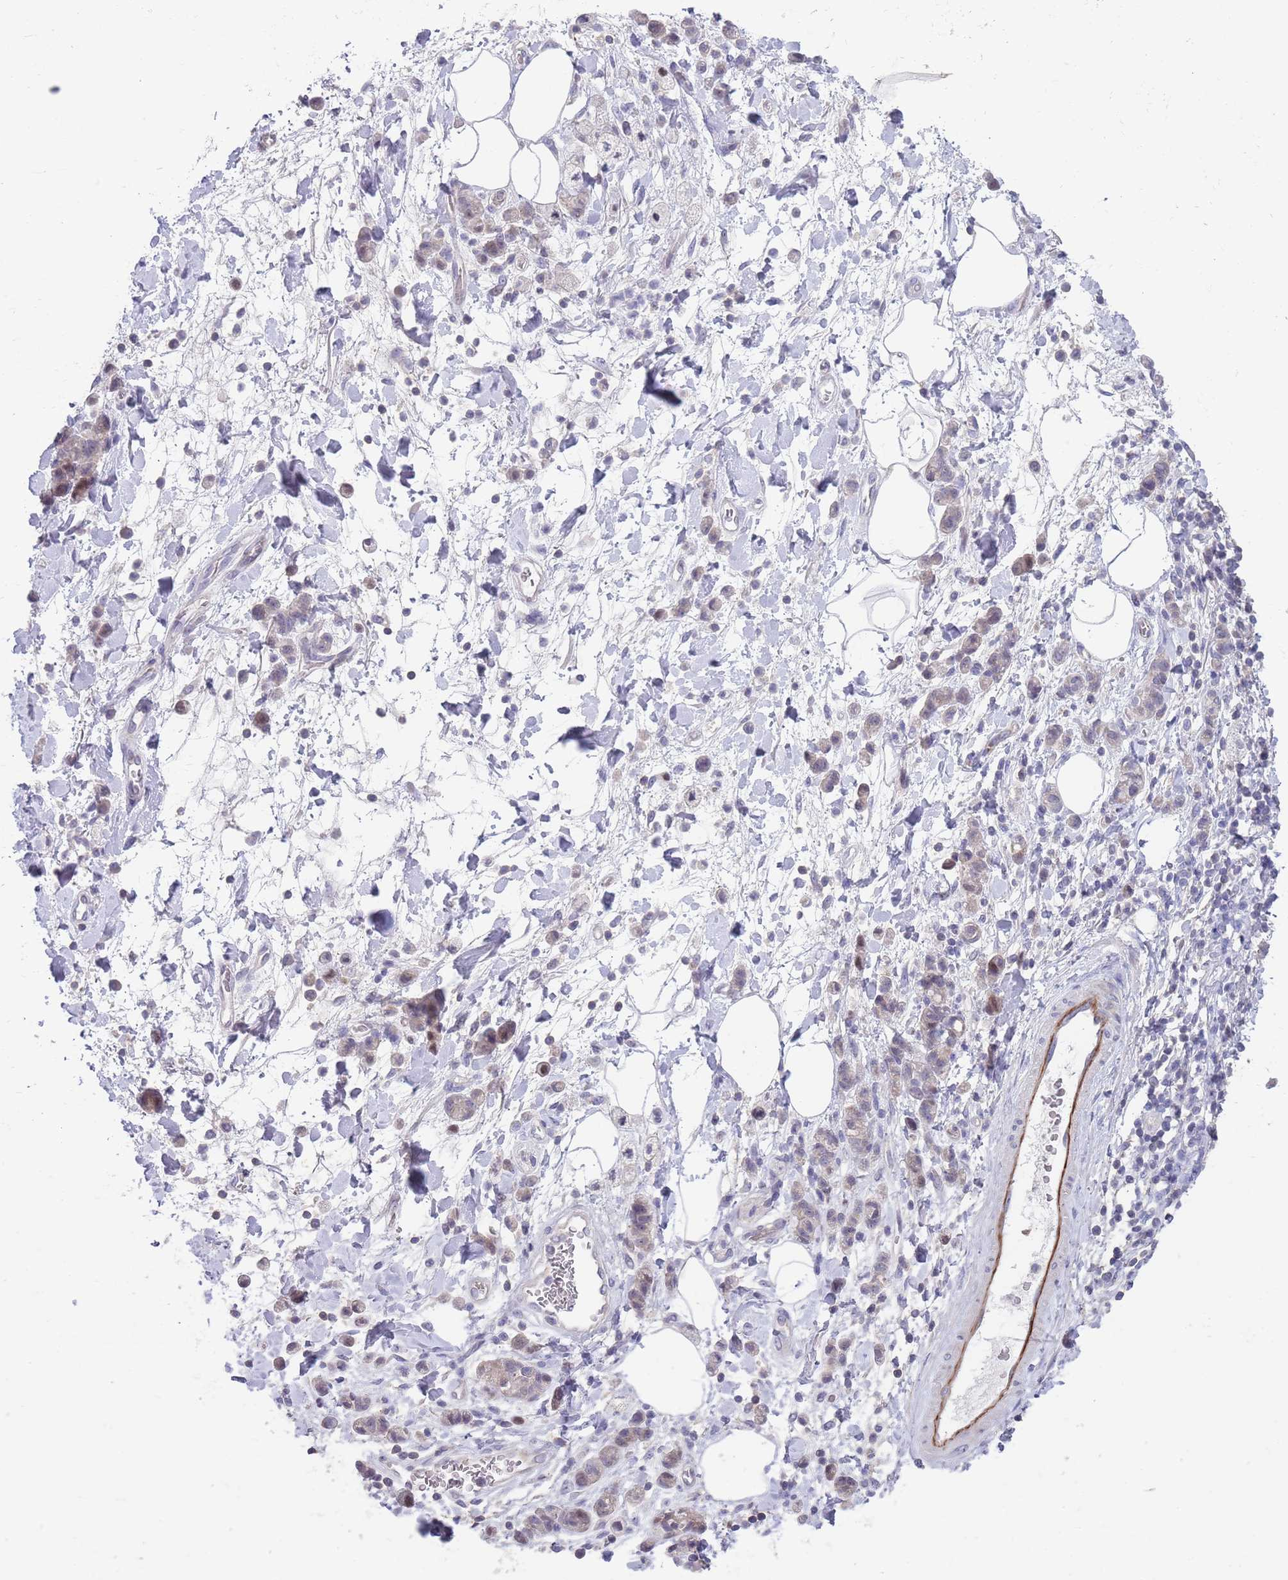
{"staining": {"intensity": "negative", "quantity": "none", "location": "none"}, "tissue": "stomach cancer", "cell_type": "Tumor cells", "image_type": "cancer", "snomed": [{"axis": "morphology", "description": "Adenocarcinoma, NOS"}, {"axis": "topography", "description": "Stomach"}], "caption": "DAB (3,3'-diaminobenzidine) immunohistochemical staining of stomach adenocarcinoma reveals no significant positivity in tumor cells.", "gene": "ZNF14", "patient": {"sex": "male", "age": 77}}